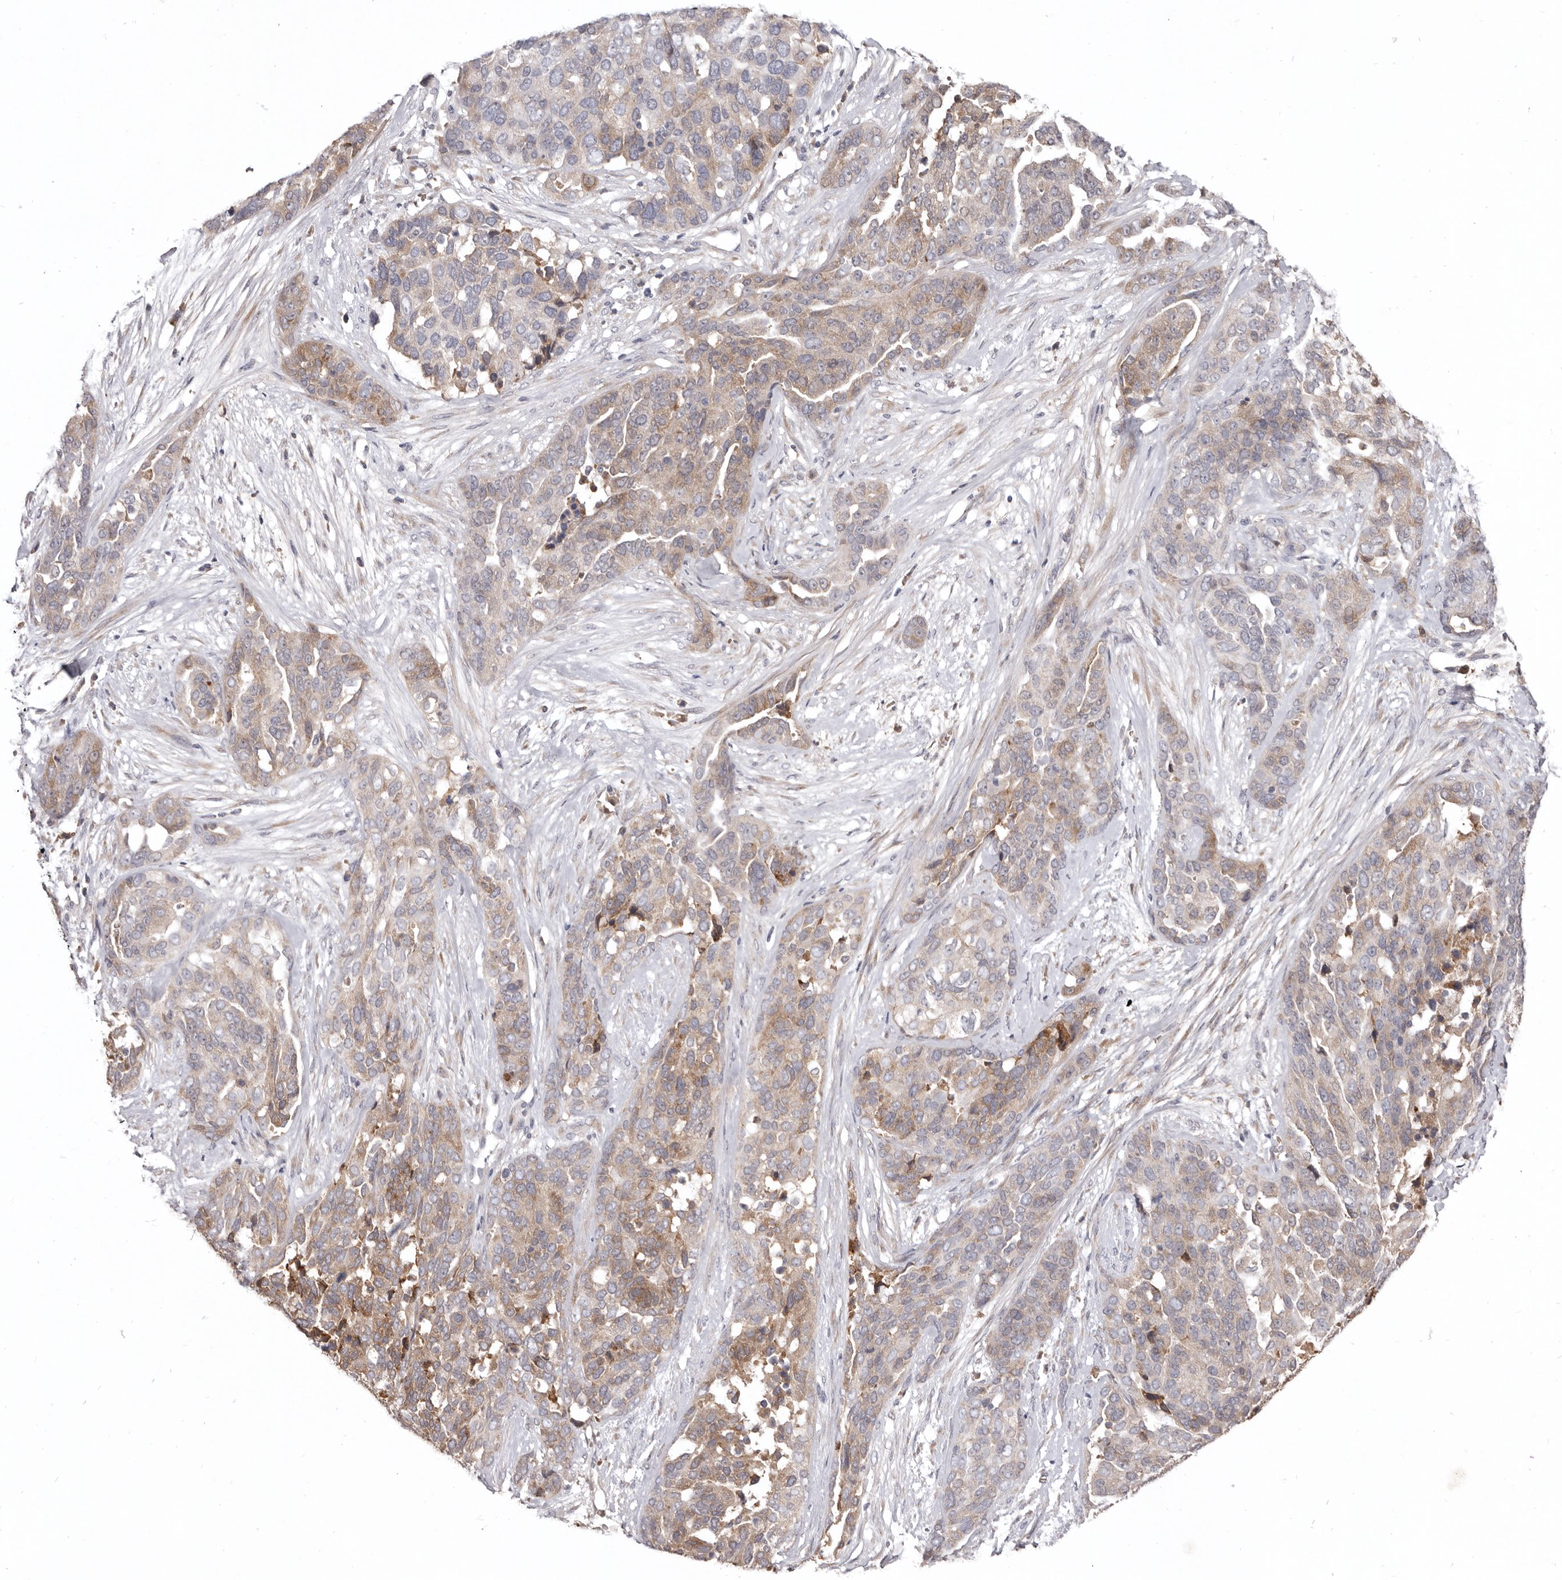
{"staining": {"intensity": "weak", "quantity": "25%-75%", "location": "cytoplasmic/membranous"}, "tissue": "ovarian cancer", "cell_type": "Tumor cells", "image_type": "cancer", "snomed": [{"axis": "morphology", "description": "Cystadenocarcinoma, serous, NOS"}, {"axis": "topography", "description": "Ovary"}], "caption": "Human ovarian serous cystadenocarcinoma stained for a protein (brown) reveals weak cytoplasmic/membranous positive staining in about 25%-75% of tumor cells.", "gene": "NENF", "patient": {"sex": "female", "age": 44}}